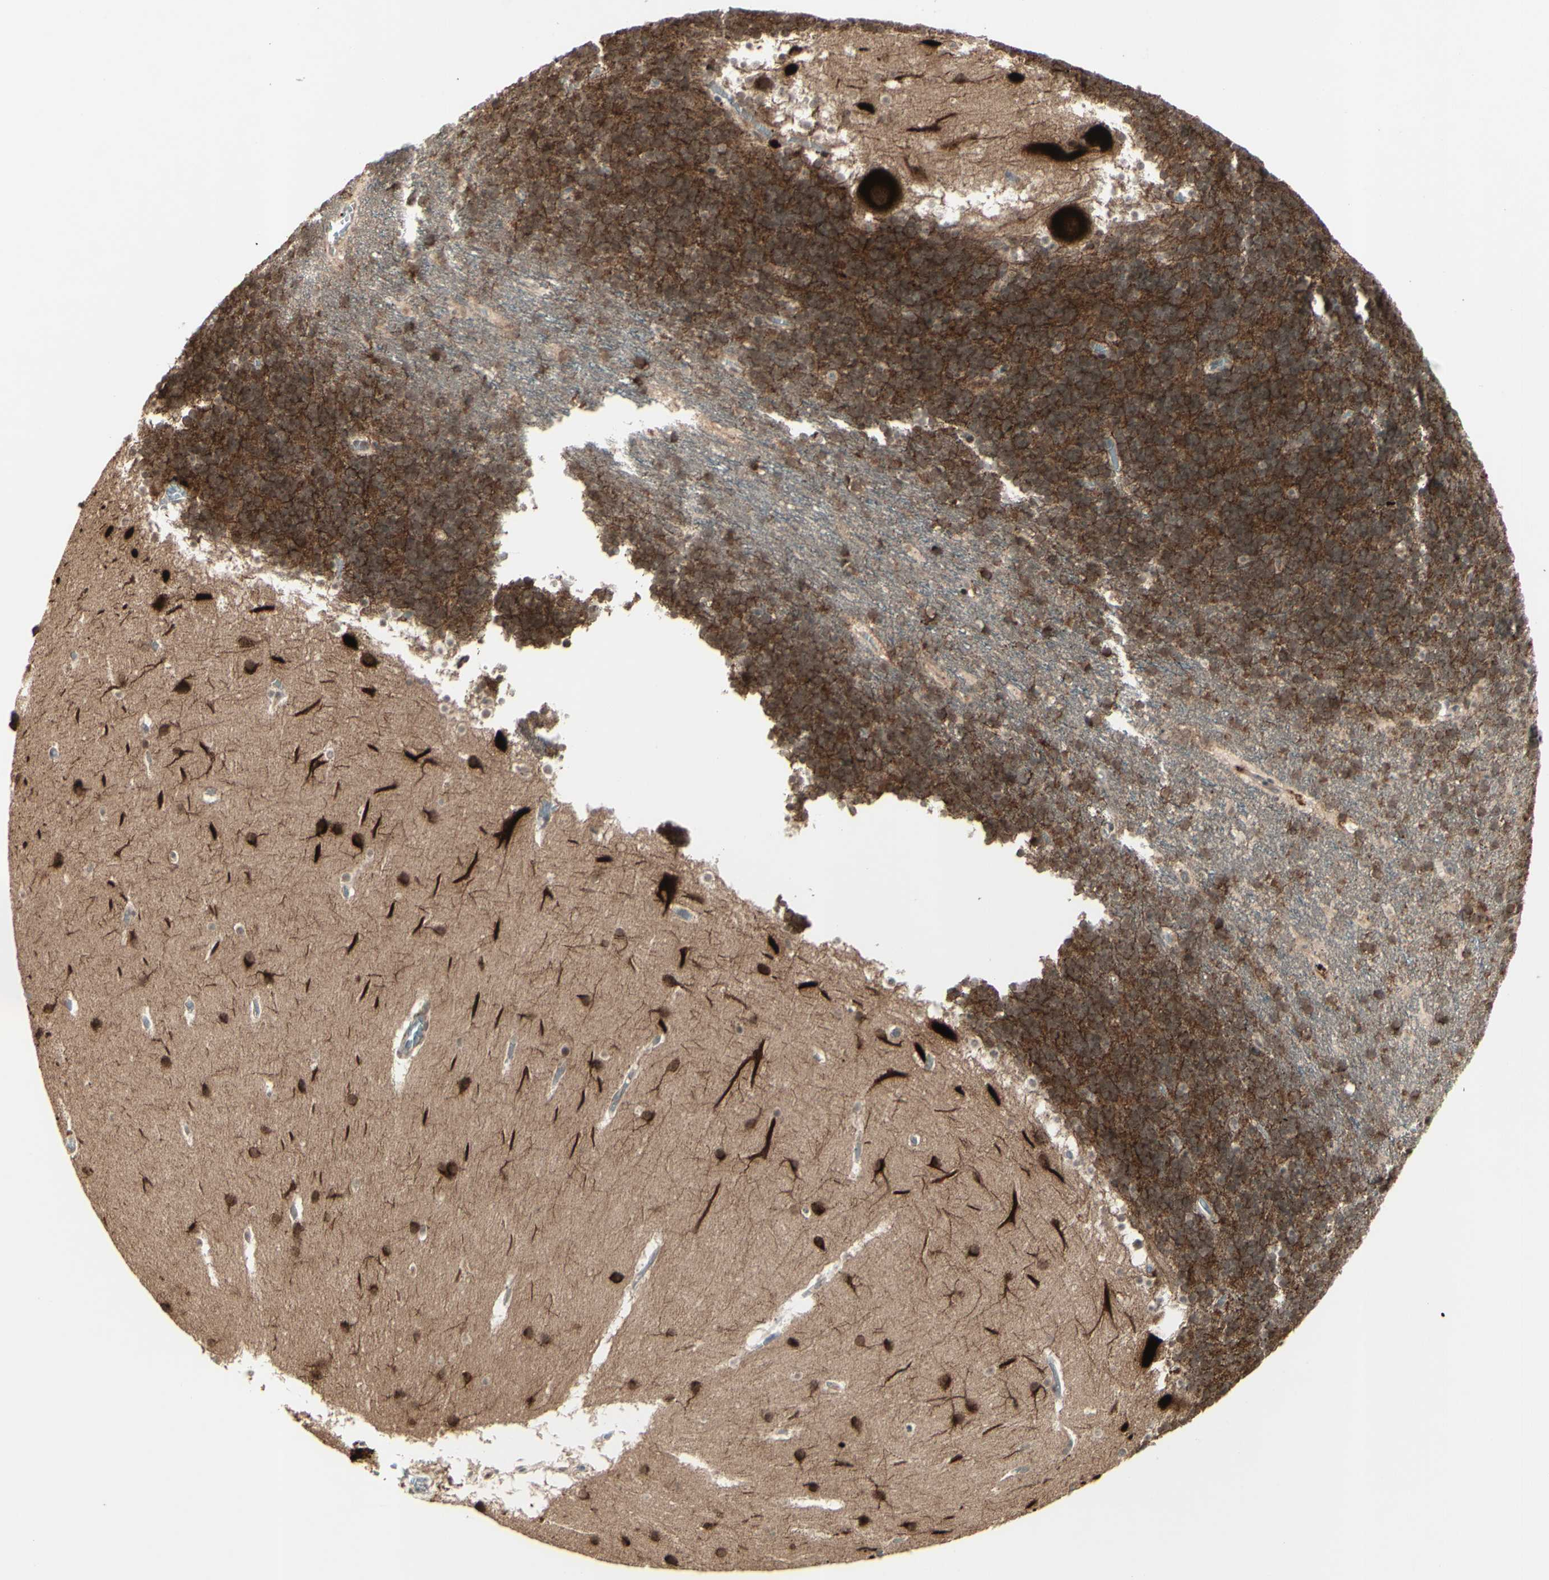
{"staining": {"intensity": "strong", "quantity": ">75%", "location": "cytoplasmic/membranous"}, "tissue": "cerebellum", "cell_type": "Cells in granular layer", "image_type": "normal", "snomed": [{"axis": "morphology", "description": "Normal tissue, NOS"}, {"axis": "topography", "description": "Cerebellum"}], "caption": "A high amount of strong cytoplasmic/membranous positivity is seen in about >75% of cells in granular layer in unremarkable cerebellum. (IHC, brightfield microscopy, high magnification).", "gene": "MLF2", "patient": {"sex": "male", "age": 45}}